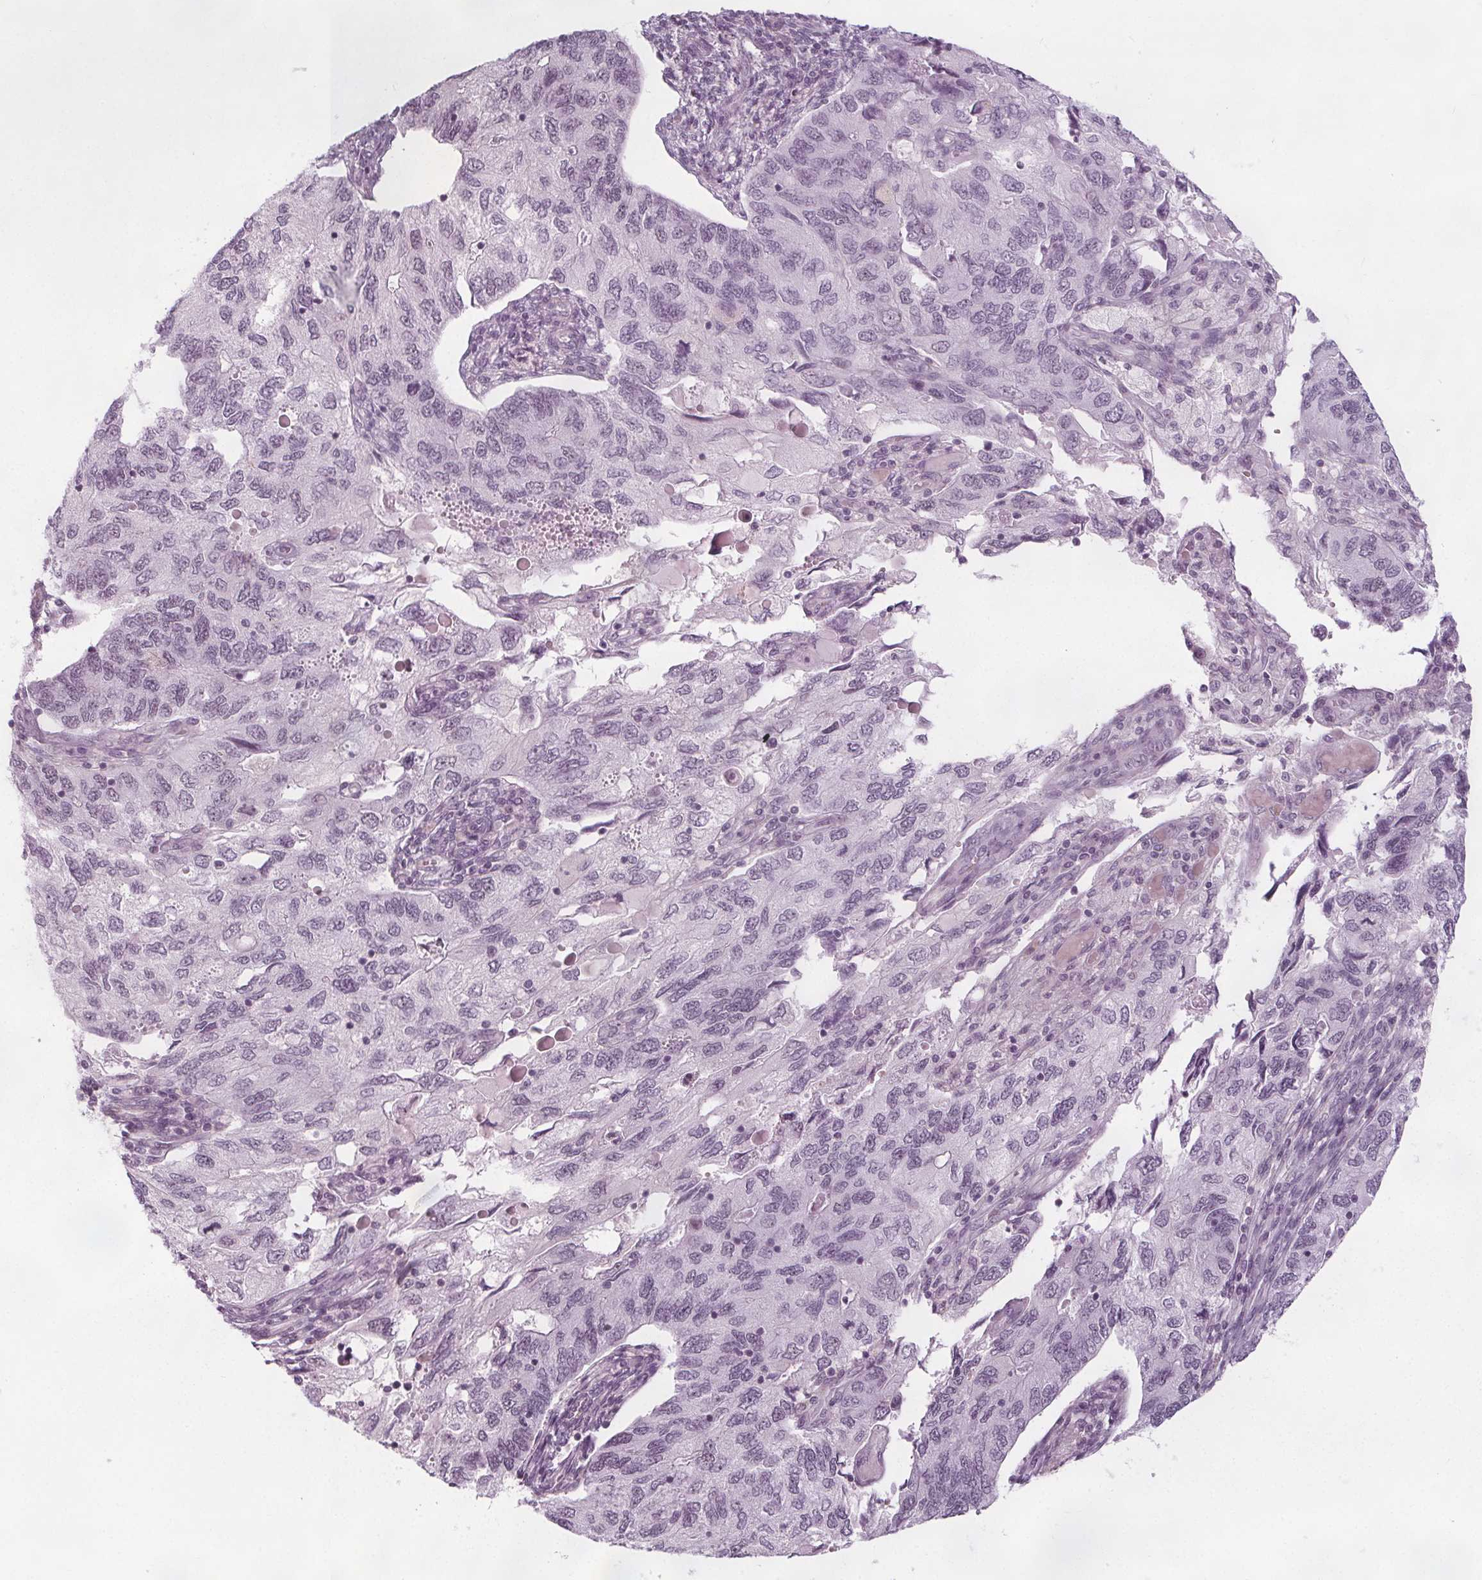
{"staining": {"intensity": "negative", "quantity": "none", "location": "none"}, "tissue": "endometrial cancer", "cell_type": "Tumor cells", "image_type": "cancer", "snomed": [{"axis": "morphology", "description": "Carcinoma, NOS"}, {"axis": "topography", "description": "Uterus"}], "caption": "A photomicrograph of human endometrial carcinoma is negative for staining in tumor cells.", "gene": "NOLC1", "patient": {"sex": "female", "age": 76}}